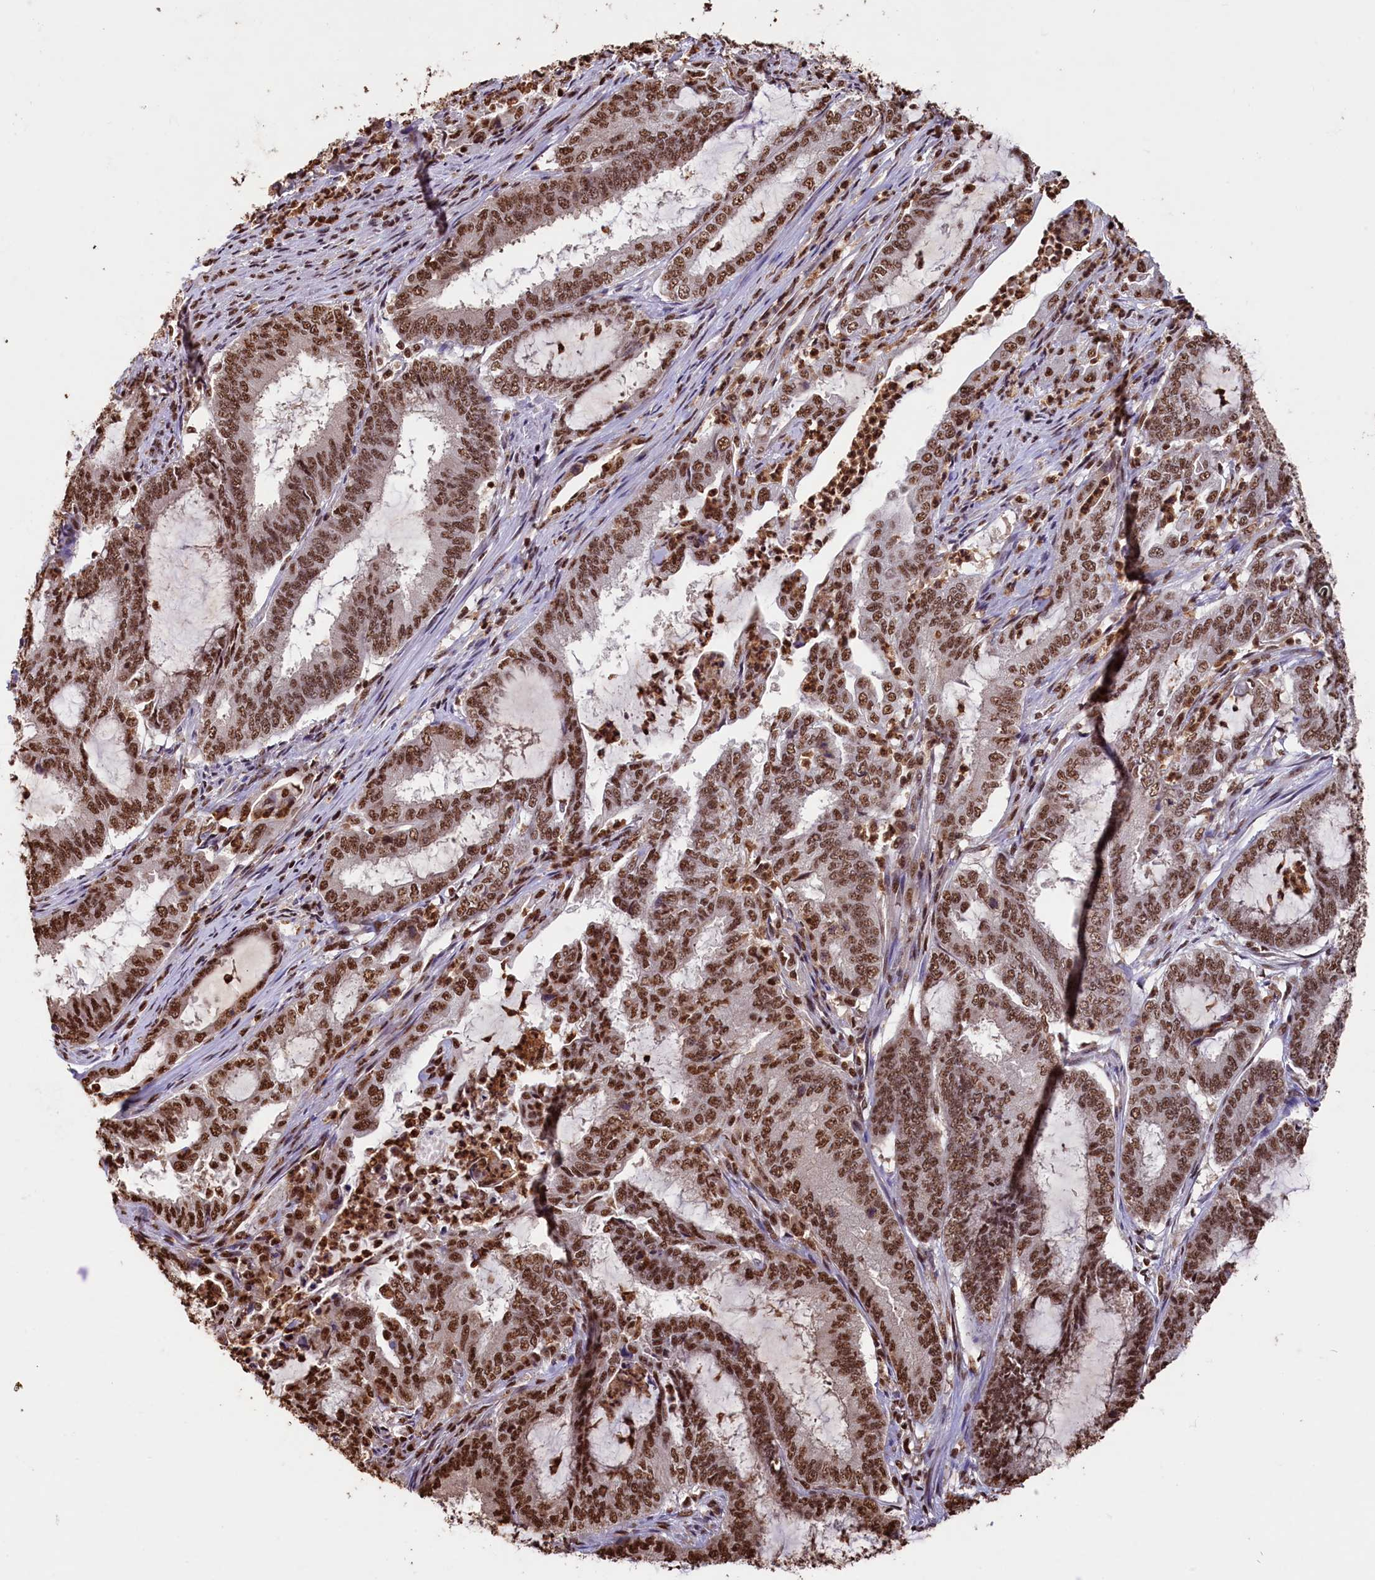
{"staining": {"intensity": "strong", "quantity": ">75%", "location": "nuclear"}, "tissue": "endometrial cancer", "cell_type": "Tumor cells", "image_type": "cancer", "snomed": [{"axis": "morphology", "description": "Adenocarcinoma, NOS"}, {"axis": "topography", "description": "Endometrium"}], "caption": "This micrograph demonstrates immunohistochemistry staining of human endometrial adenocarcinoma, with high strong nuclear positivity in approximately >75% of tumor cells.", "gene": "SNRPD2", "patient": {"sex": "female", "age": 51}}